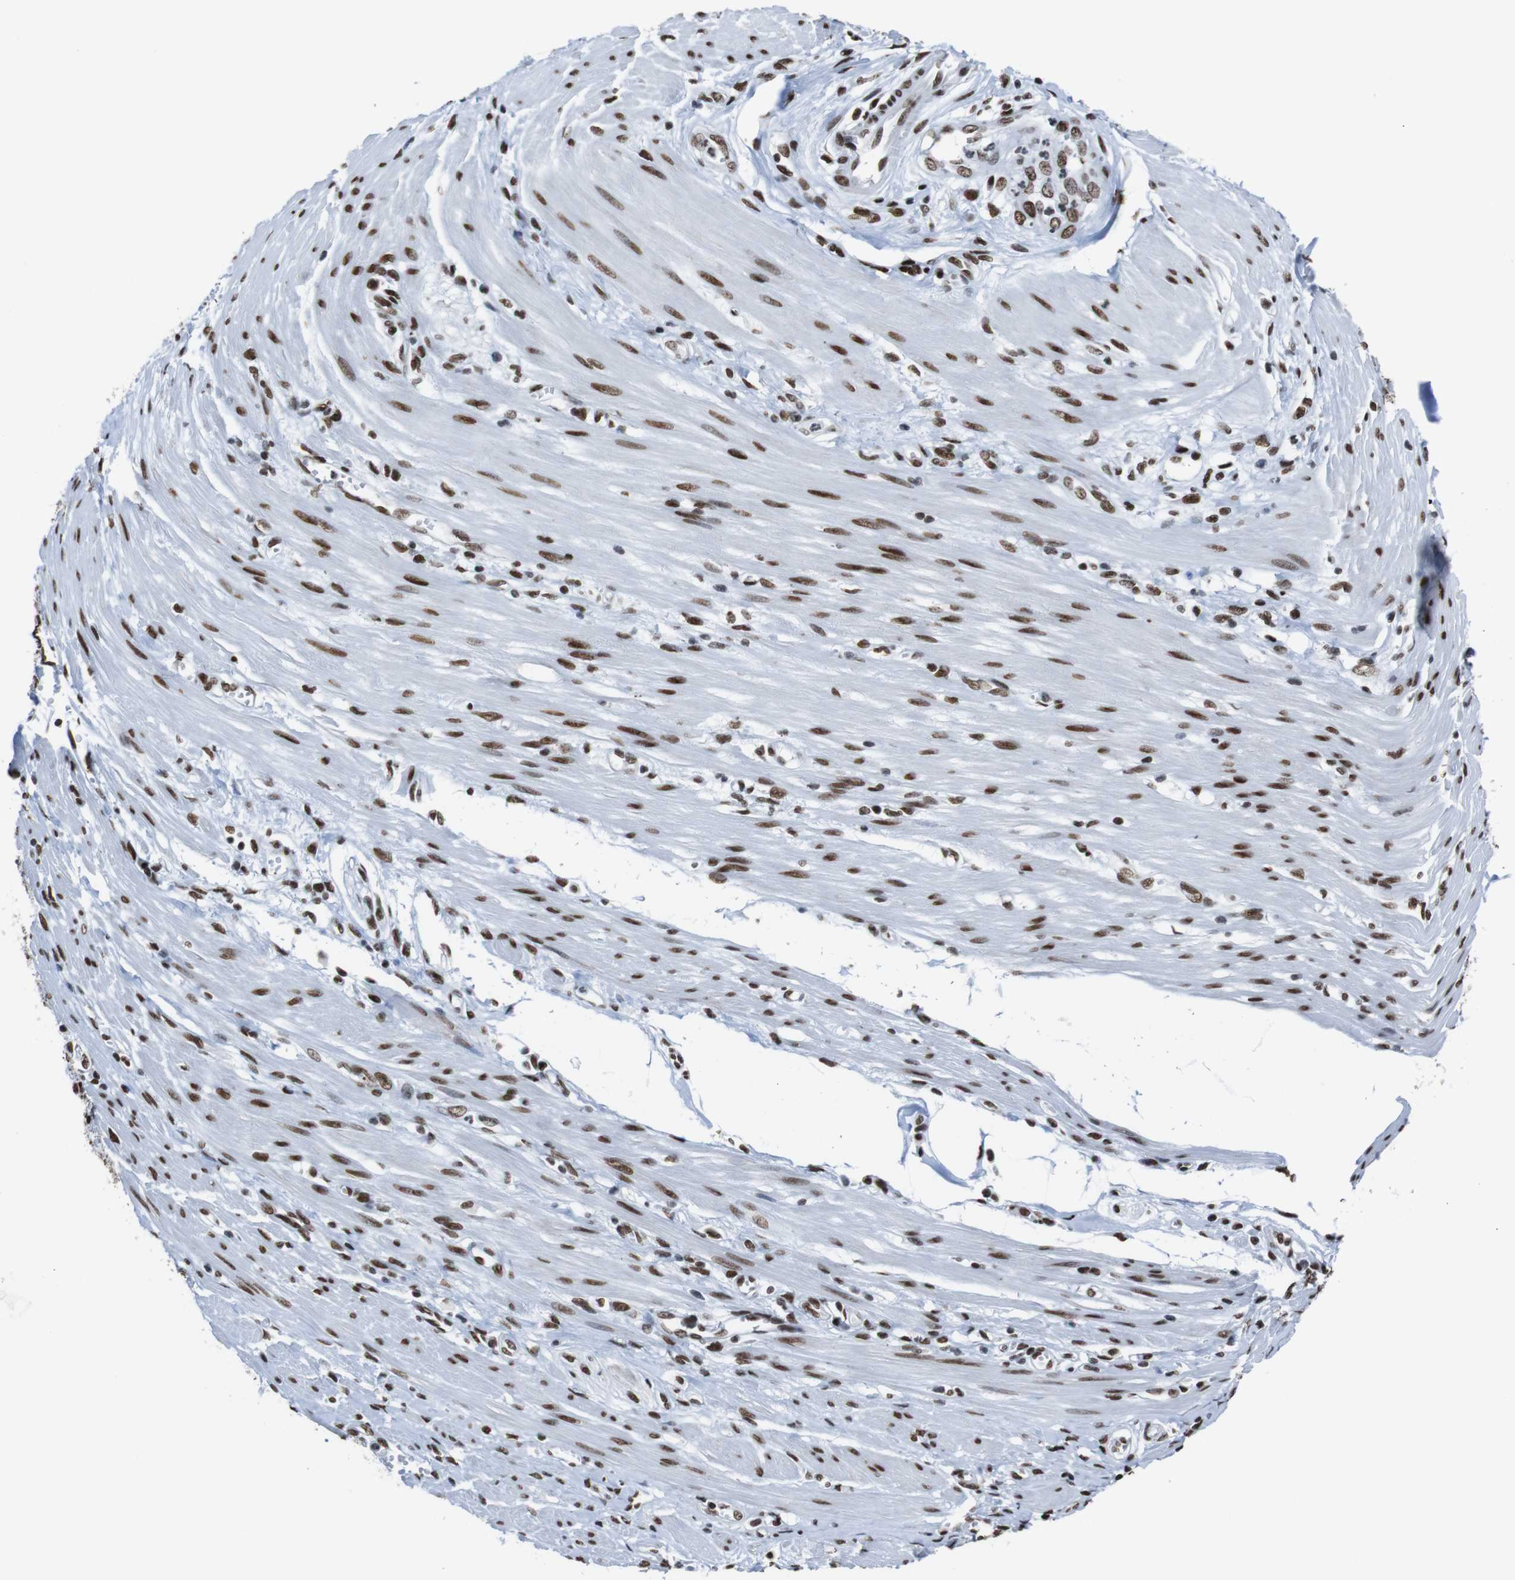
{"staining": {"intensity": "strong", "quantity": ">75%", "location": "nuclear"}, "tissue": "pancreatic cancer", "cell_type": "Tumor cells", "image_type": "cancer", "snomed": [{"axis": "morphology", "description": "Adenocarcinoma, NOS"}, {"axis": "topography", "description": "Pancreas"}], "caption": "Brown immunohistochemical staining in pancreatic adenocarcinoma reveals strong nuclear positivity in about >75% of tumor cells.", "gene": "ROMO1", "patient": {"sex": "female", "age": 75}}